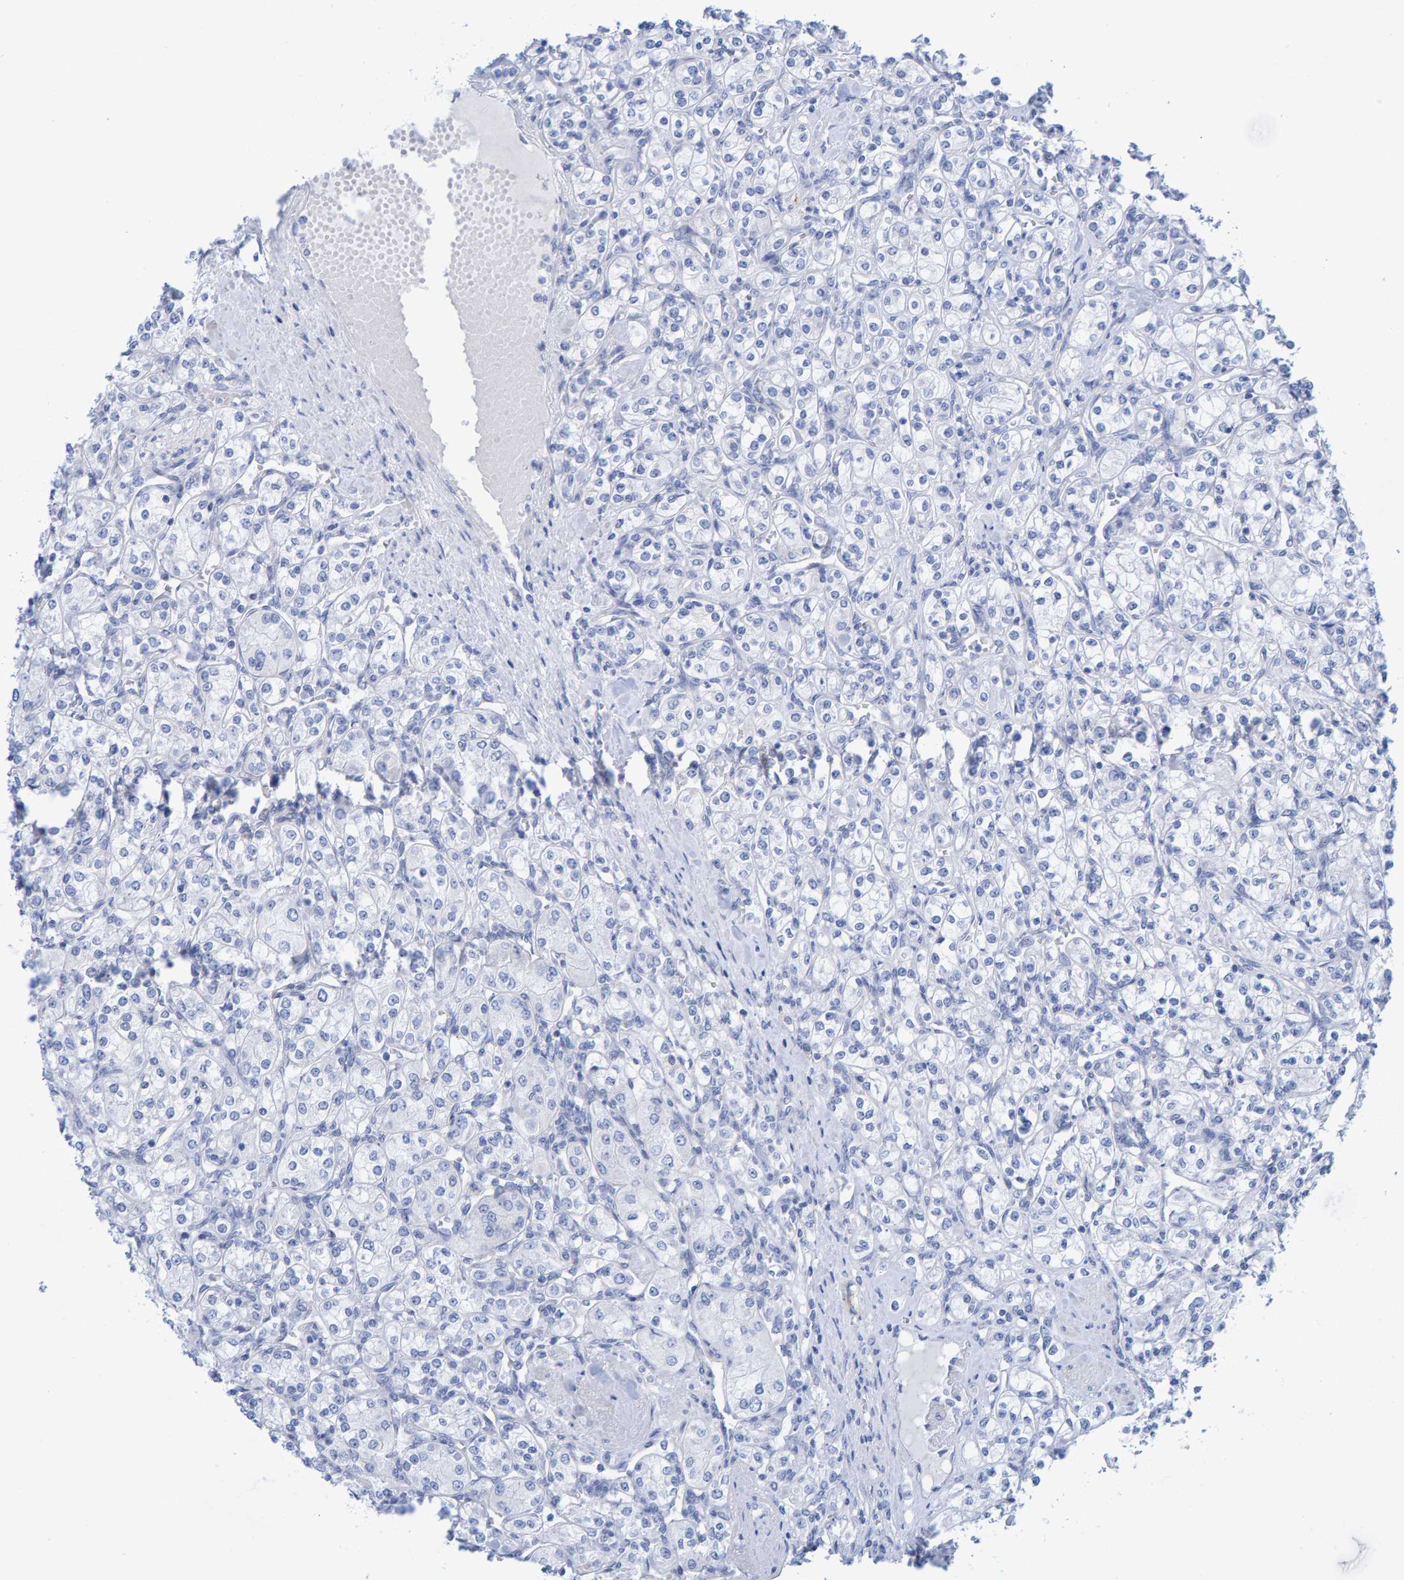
{"staining": {"intensity": "negative", "quantity": "none", "location": "none"}, "tissue": "renal cancer", "cell_type": "Tumor cells", "image_type": "cancer", "snomed": [{"axis": "morphology", "description": "Adenocarcinoma, NOS"}, {"axis": "topography", "description": "Kidney"}], "caption": "The photomicrograph shows no significant positivity in tumor cells of renal cancer (adenocarcinoma).", "gene": "JAKMIP3", "patient": {"sex": "male", "age": 77}}